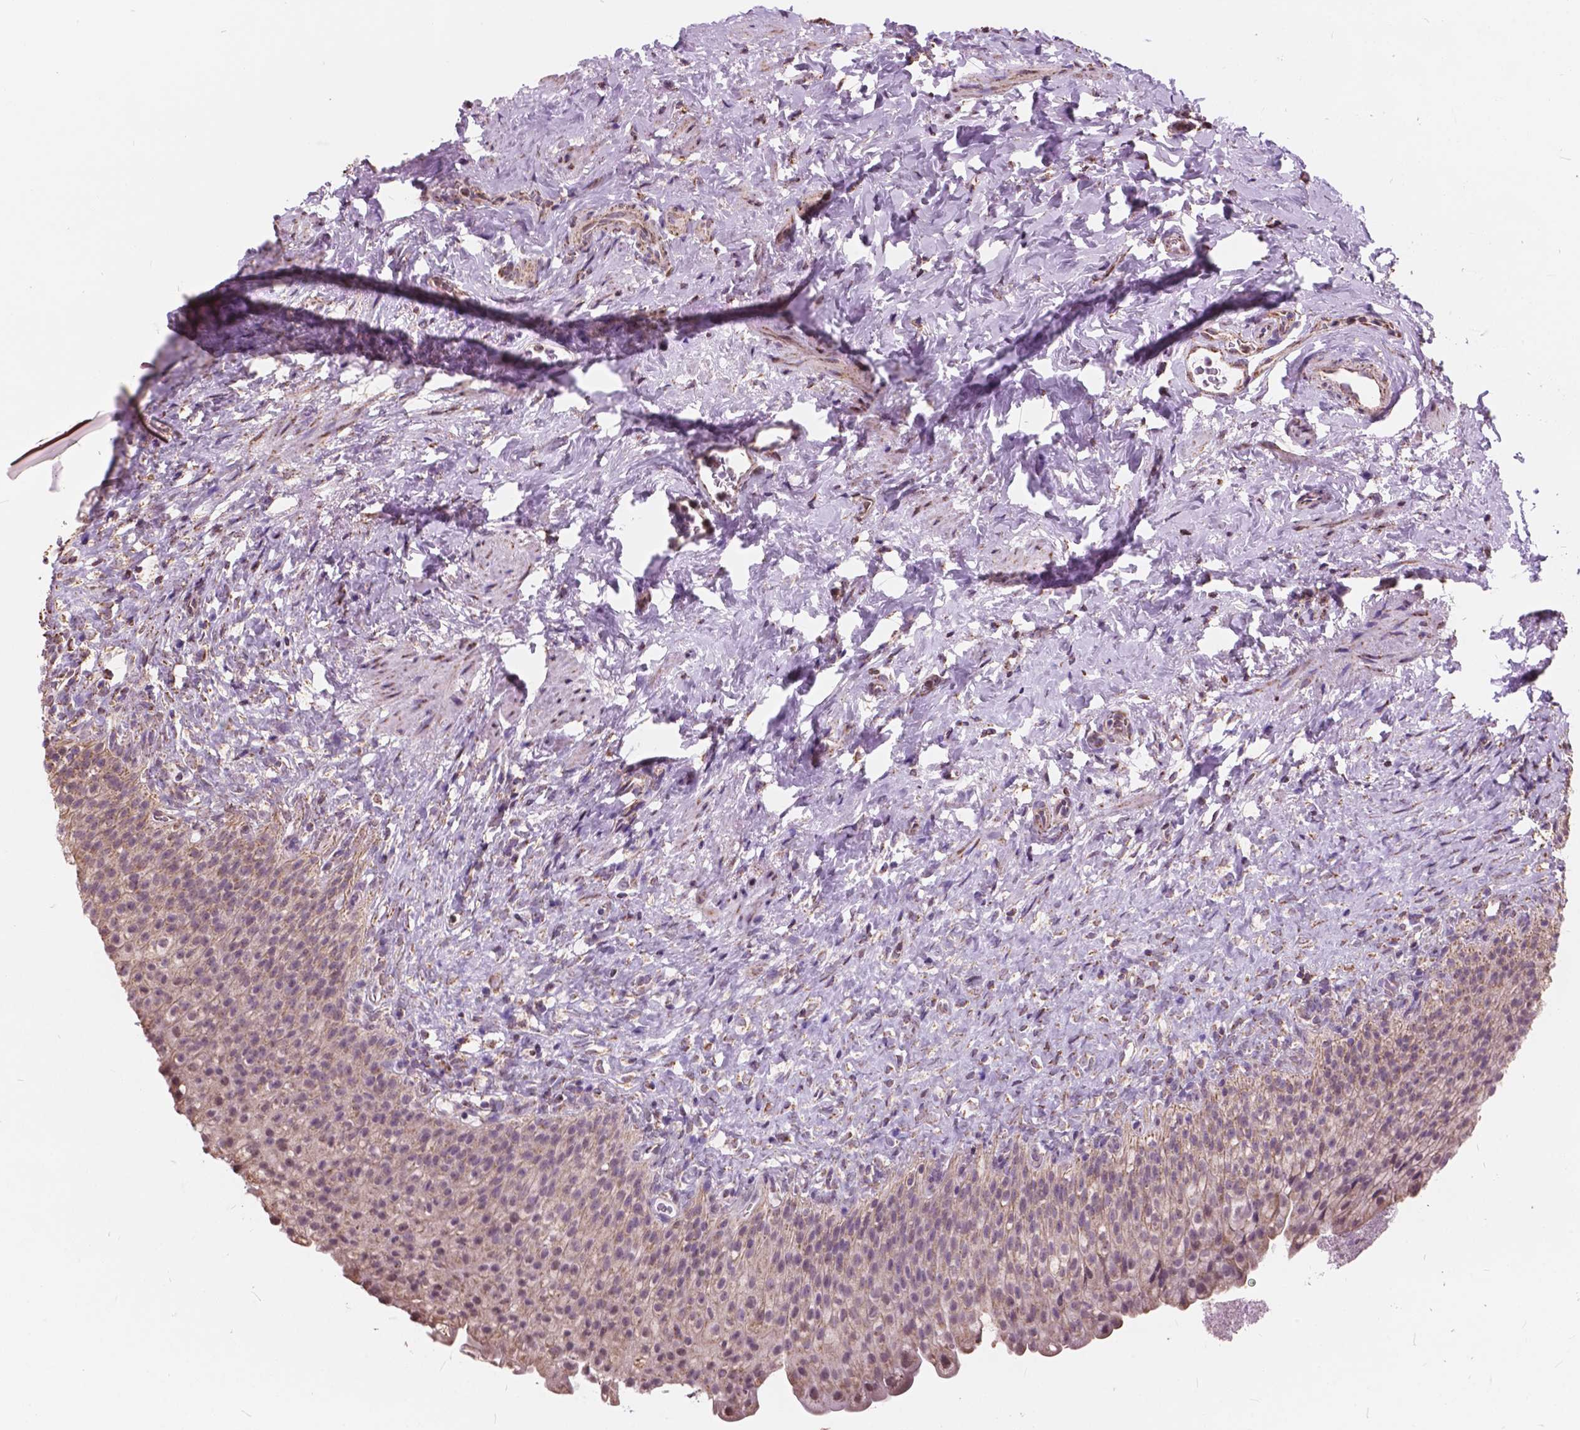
{"staining": {"intensity": "moderate", "quantity": ">75%", "location": "cytoplasmic/membranous"}, "tissue": "urinary bladder", "cell_type": "Urothelial cells", "image_type": "normal", "snomed": [{"axis": "morphology", "description": "Normal tissue, NOS"}, {"axis": "topography", "description": "Urinary bladder"}, {"axis": "topography", "description": "Prostate"}], "caption": "A photomicrograph of urinary bladder stained for a protein exhibits moderate cytoplasmic/membranous brown staining in urothelial cells. (Stains: DAB in brown, nuclei in blue, Microscopy: brightfield microscopy at high magnification).", "gene": "SCOC", "patient": {"sex": "male", "age": 76}}